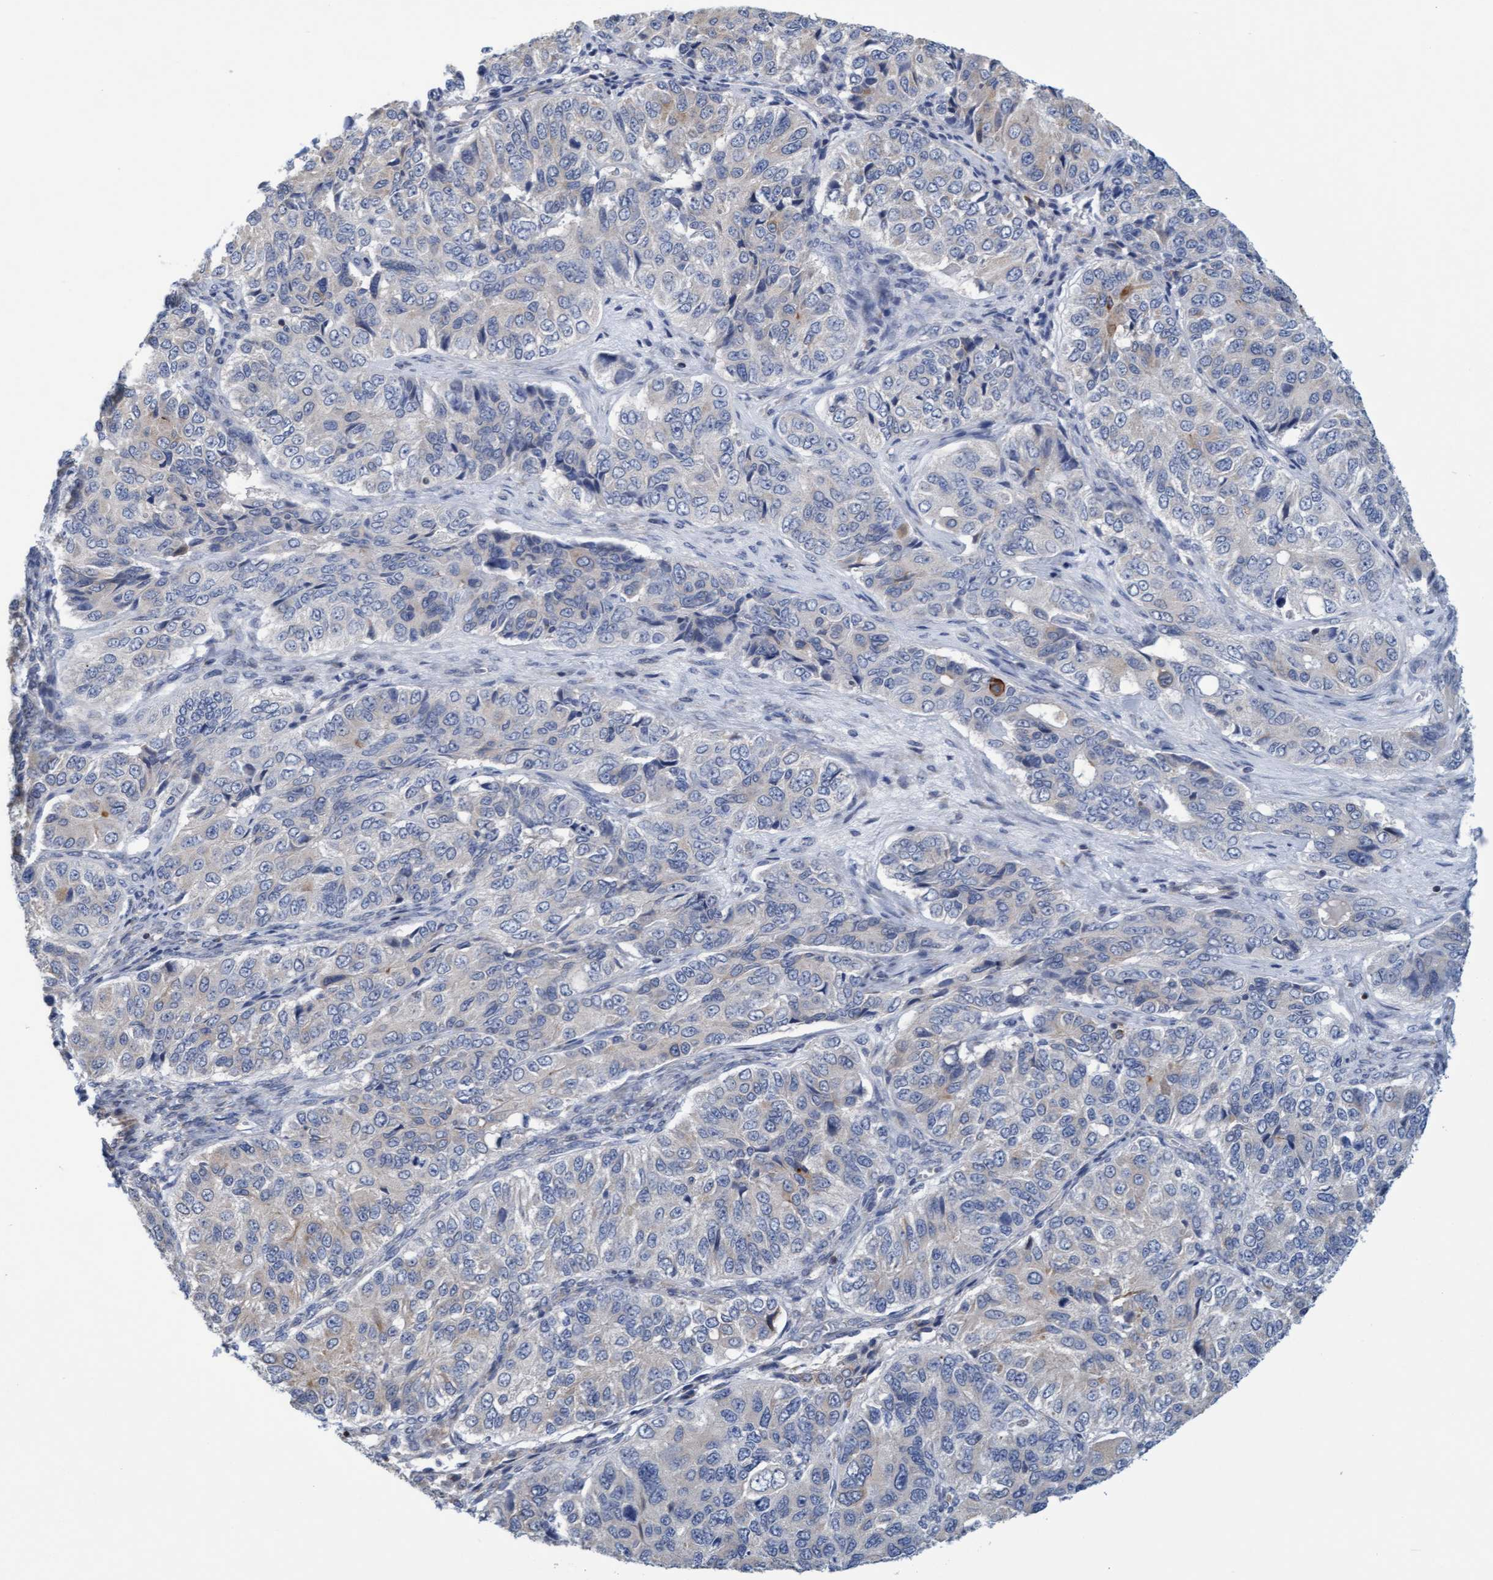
{"staining": {"intensity": "weak", "quantity": "<25%", "location": "cytoplasmic/membranous"}, "tissue": "ovarian cancer", "cell_type": "Tumor cells", "image_type": "cancer", "snomed": [{"axis": "morphology", "description": "Carcinoma, endometroid"}, {"axis": "topography", "description": "Ovary"}], "caption": "IHC of human ovarian cancer exhibits no staining in tumor cells.", "gene": "SLC28A3", "patient": {"sex": "female", "age": 51}}